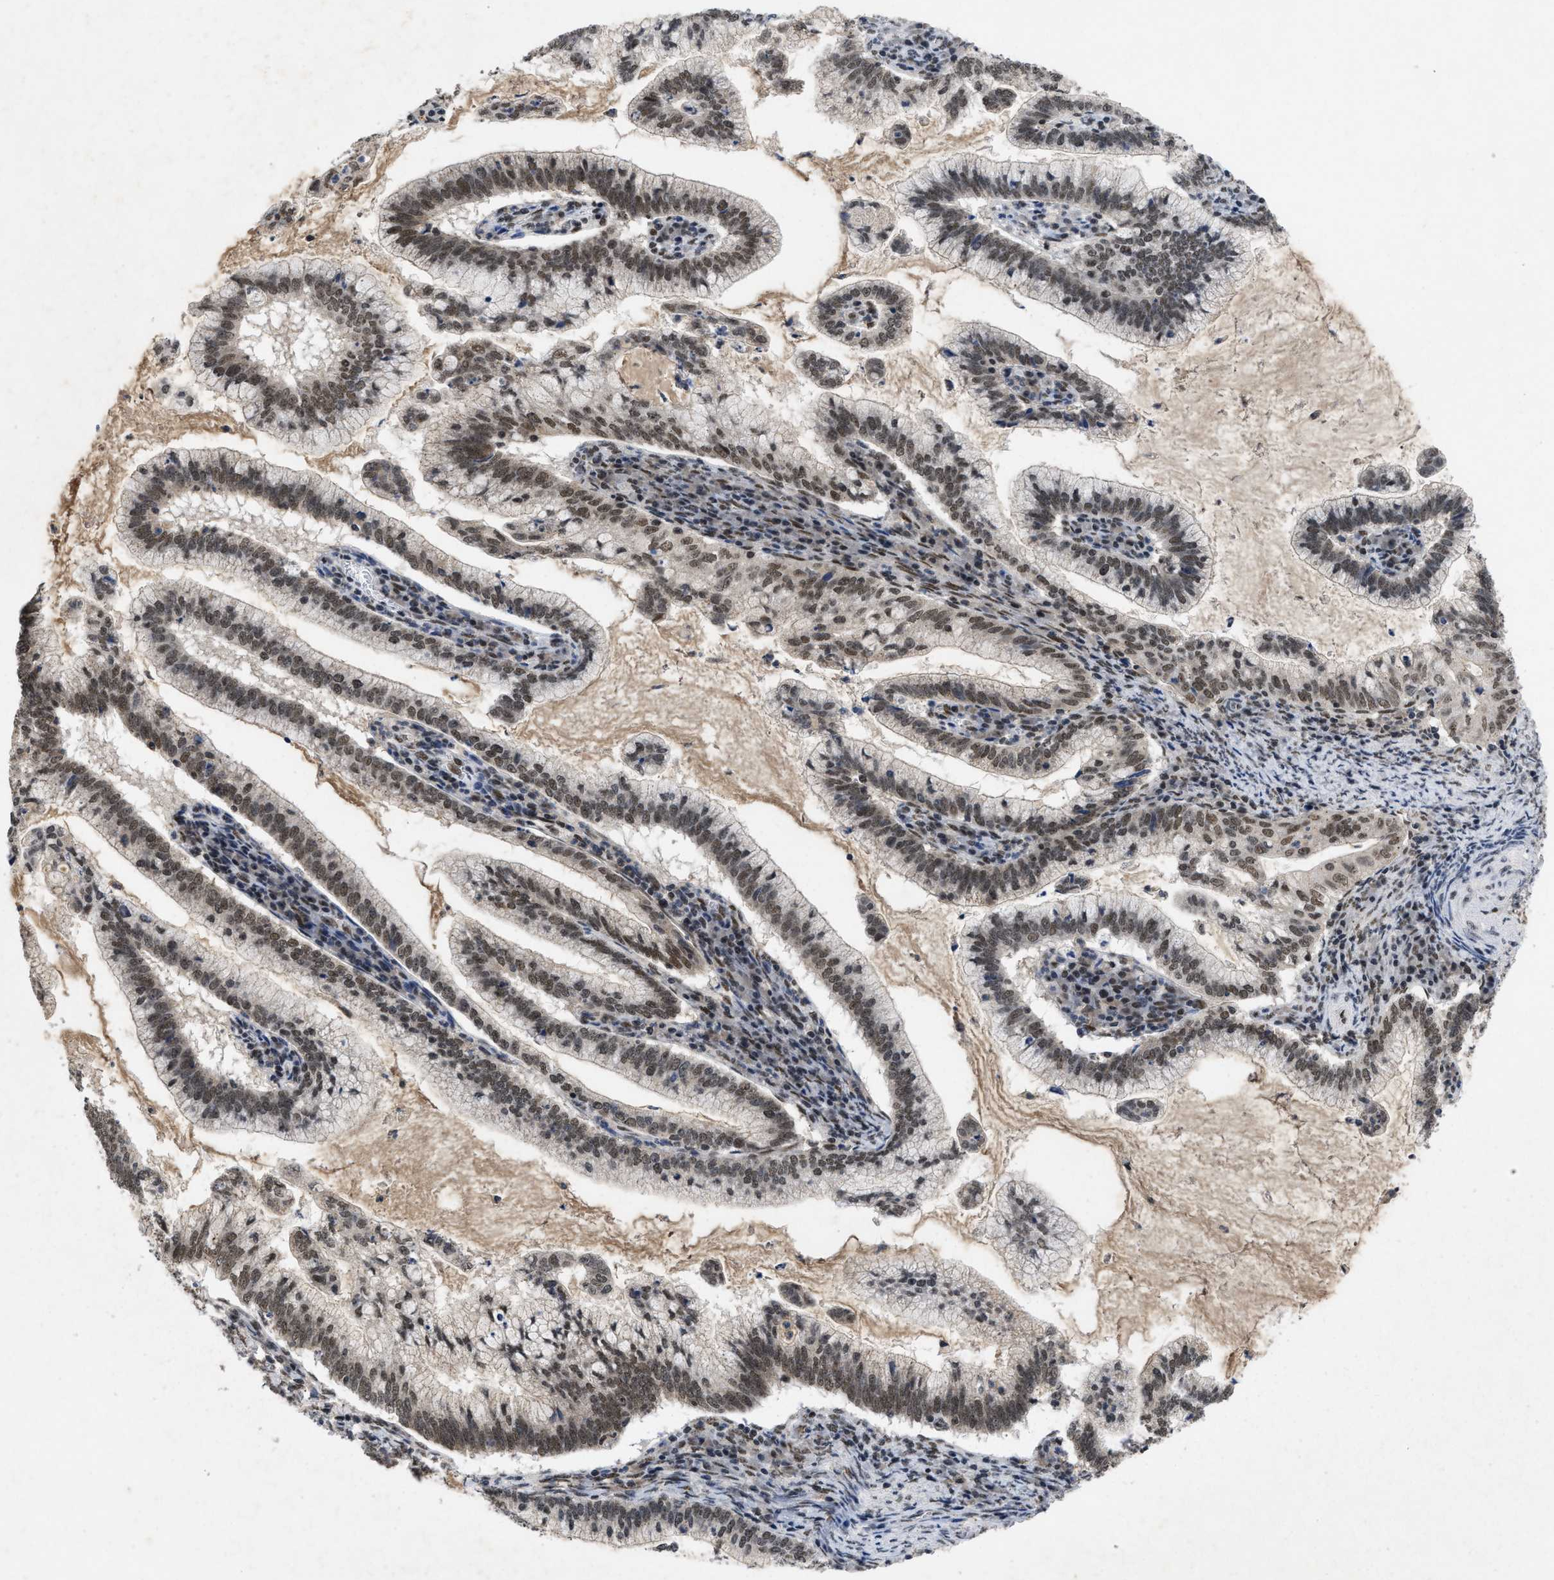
{"staining": {"intensity": "weak", "quantity": ">75%", "location": "nuclear"}, "tissue": "cervical cancer", "cell_type": "Tumor cells", "image_type": "cancer", "snomed": [{"axis": "morphology", "description": "Adenocarcinoma, NOS"}, {"axis": "topography", "description": "Cervix"}], "caption": "Tumor cells exhibit weak nuclear expression in approximately >75% of cells in cervical cancer. The staining was performed using DAB (3,3'-diaminobenzidine) to visualize the protein expression in brown, while the nuclei were stained in blue with hematoxylin (Magnification: 20x).", "gene": "ZNF346", "patient": {"sex": "female", "age": 36}}